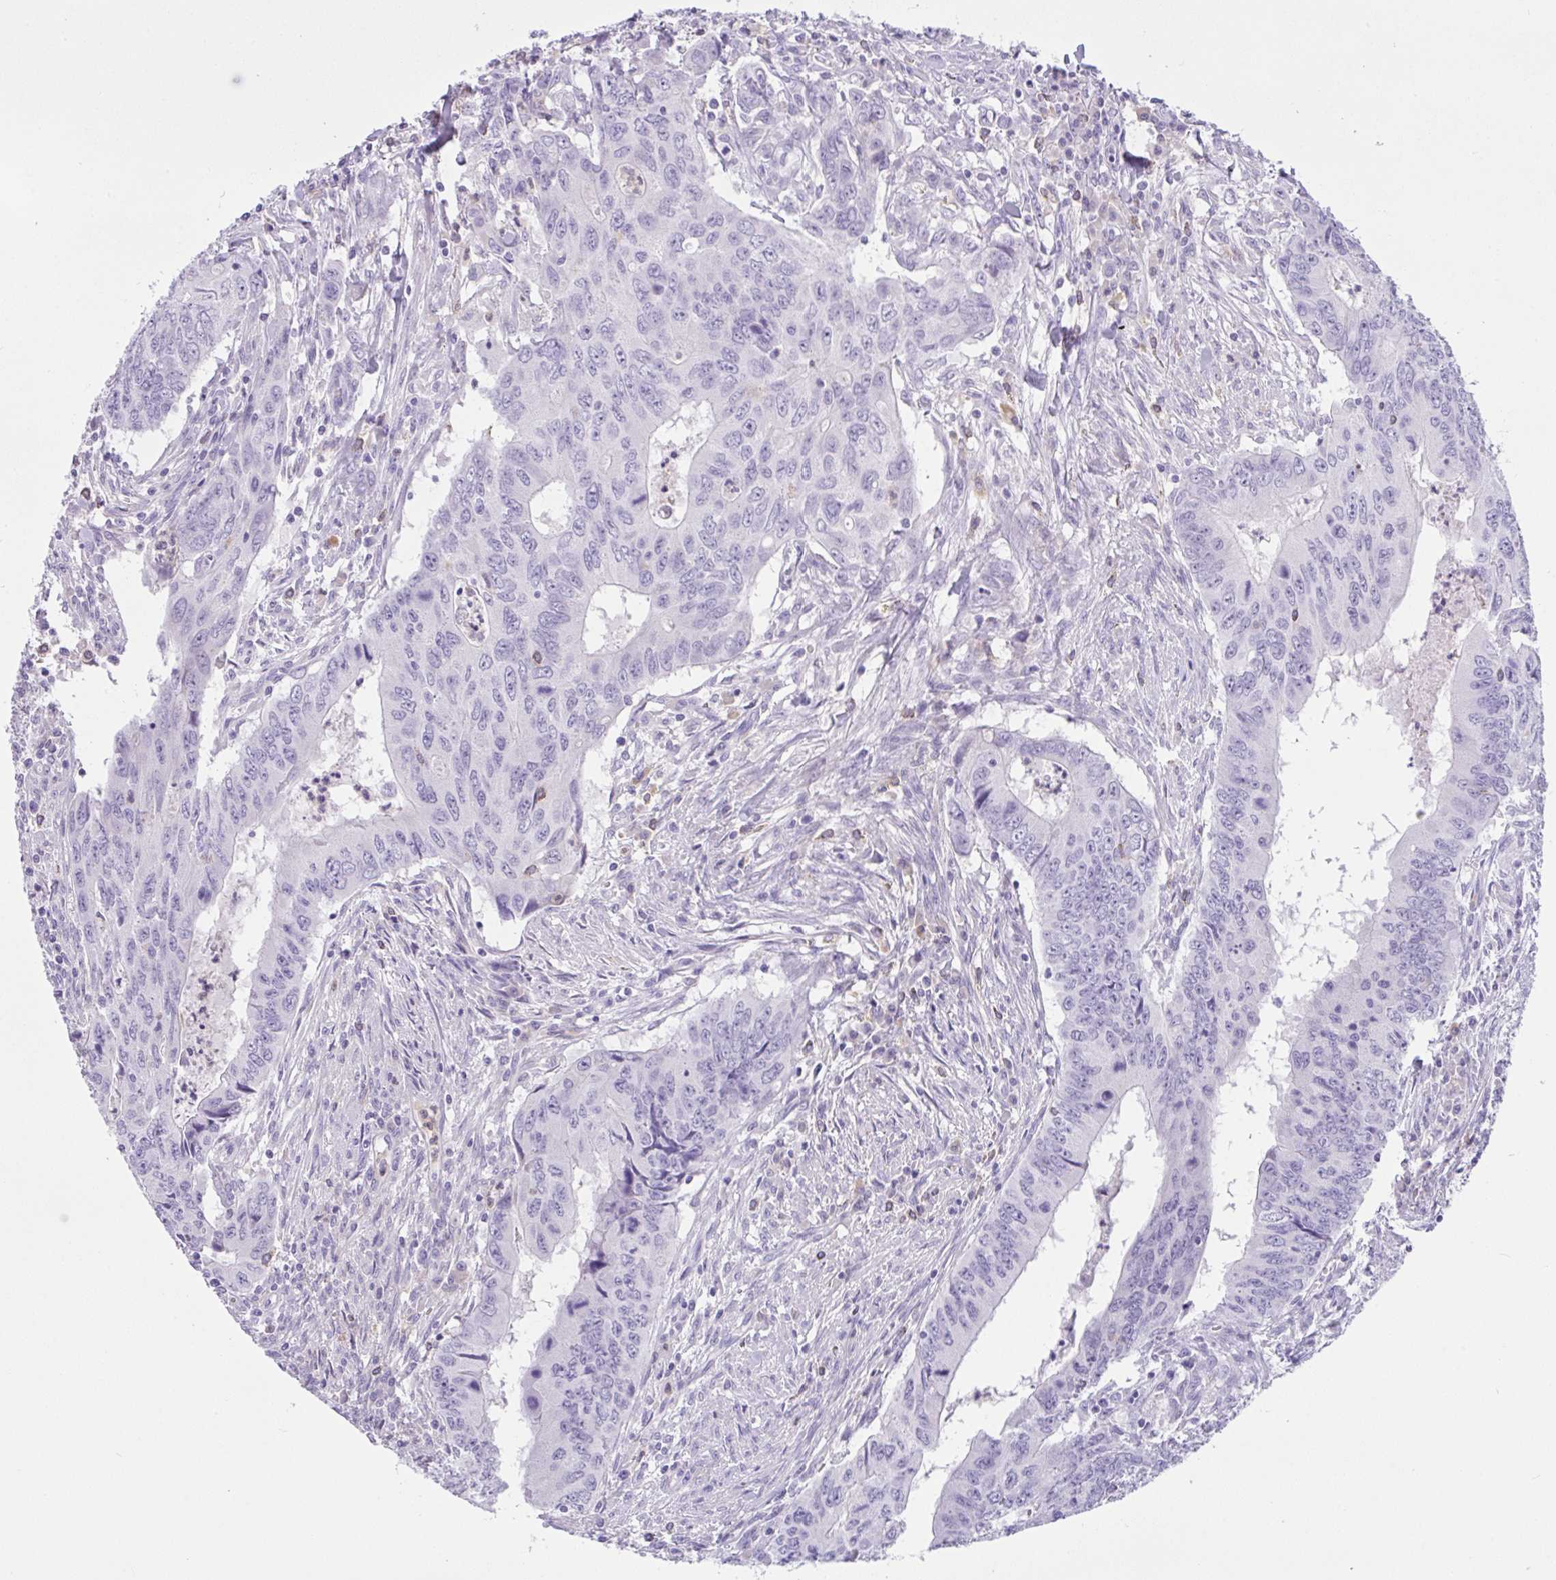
{"staining": {"intensity": "negative", "quantity": "none", "location": "none"}, "tissue": "colorectal cancer", "cell_type": "Tumor cells", "image_type": "cancer", "snomed": [{"axis": "morphology", "description": "Adenocarcinoma, NOS"}, {"axis": "topography", "description": "Colon"}], "caption": "Immunohistochemistry histopathology image of colorectal cancer (adenocarcinoma) stained for a protein (brown), which reveals no positivity in tumor cells.", "gene": "NCF1", "patient": {"sex": "male", "age": 53}}